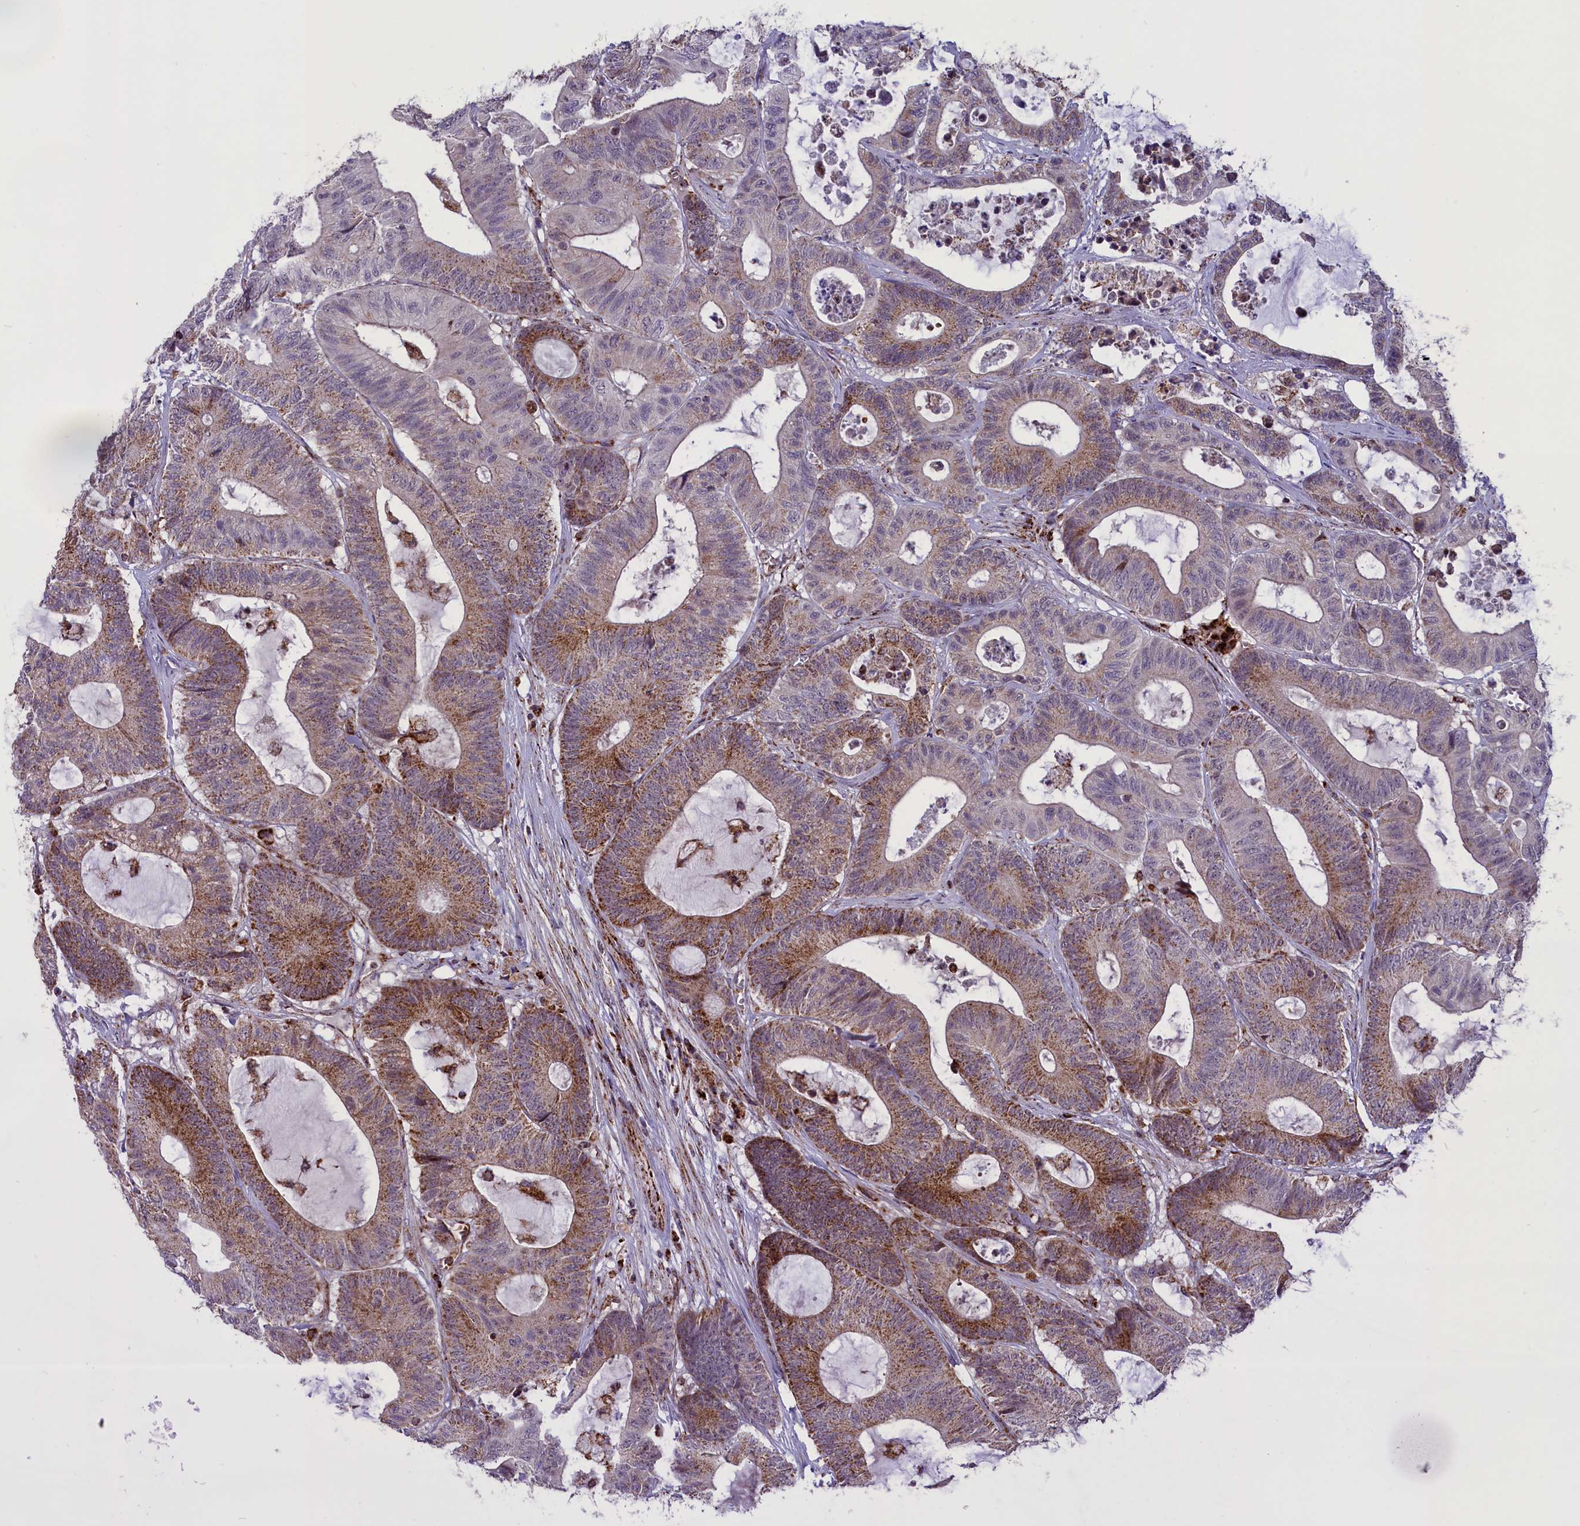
{"staining": {"intensity": "moderate", "quantity": "25%-75%", "location": "cytoplasmic/membranous"}, "tissue": "colorectal cancer", "cell_type": "Tumor cells", "image_type": "cancer", "snomed": [{"axis": "morphology", "description": "Adenocarcinoma, NOS"}, {"axis": "topography", "description": "Colon"}], "caption": "Immunohistochemical staining of colorectal cancer demonstrates medium levels of moderate cytoplasmic/membranous staining in about 25%-75% of tumor cells.", "gene": "NDUFS5", "patient": {"sex": "female", "age": 84}}